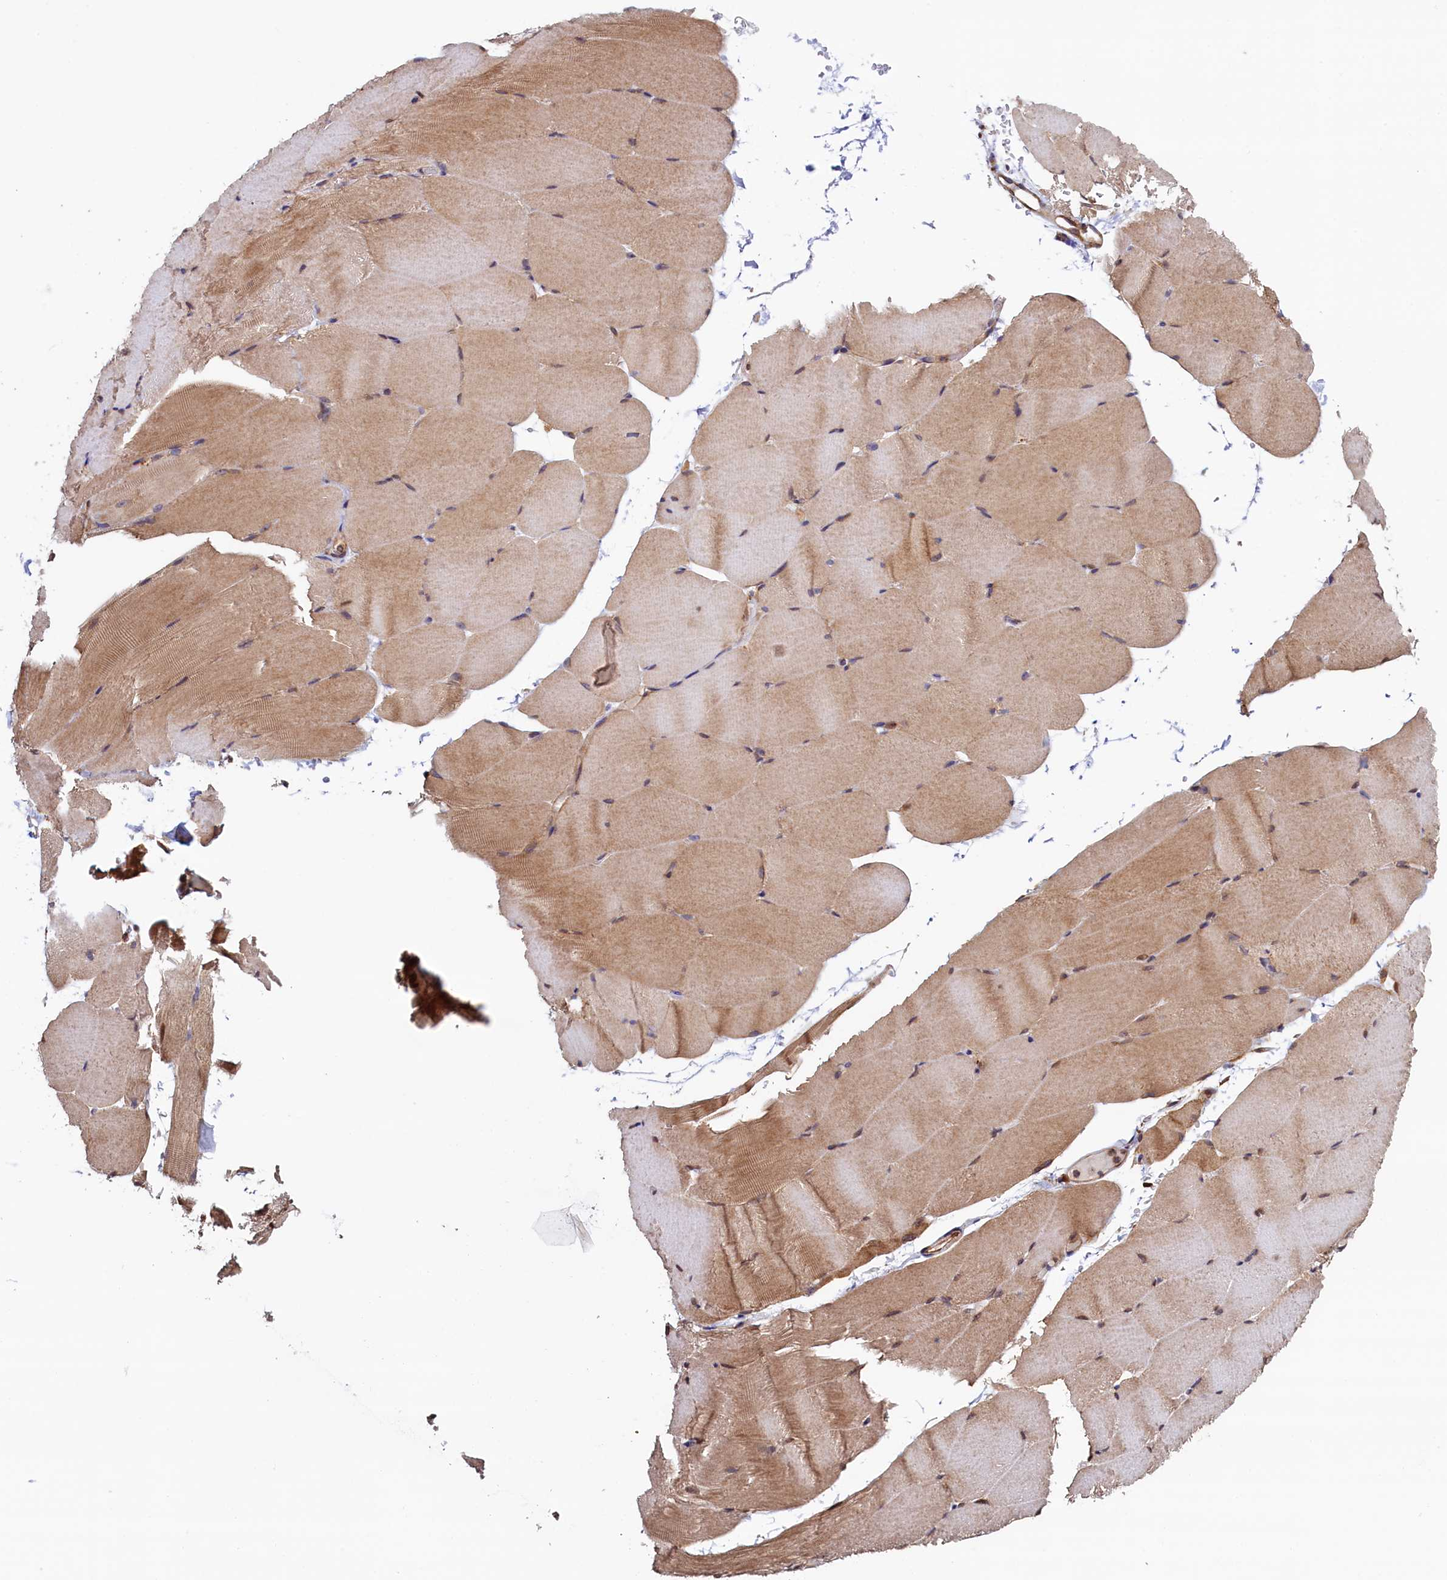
{"staining": {"intensity": "weak", "quantity": ">75%", "location": "cytoplasmic/membranous"}, "tissue": "skeletal muscle", "cell_type": "Myocytes", "image_type": "normal", "snomed": [{"axis": "morphology", "description": "Normal tissue, NOS"}, {"axis": "topography", "description": "Skeletal muscle"}, {"axis": "topography", "description": "Parathyroid gland"}], "caption": "Skeletal muscle stained with DAB (3,3'-diaminobenzidine) immunohistochemistry (IHC) demonstrates low levels of weak cytoplasmic/membranous expression in approximately >75% of myocytes. Using DAB (3,3'-diaminobenzidine) (brown) and hematoxylin (blue) stains, captured at high magnification using brightfield microscopy.", "gene": "ATXN2L", "patient": {"sex": "female", "age": 37}}